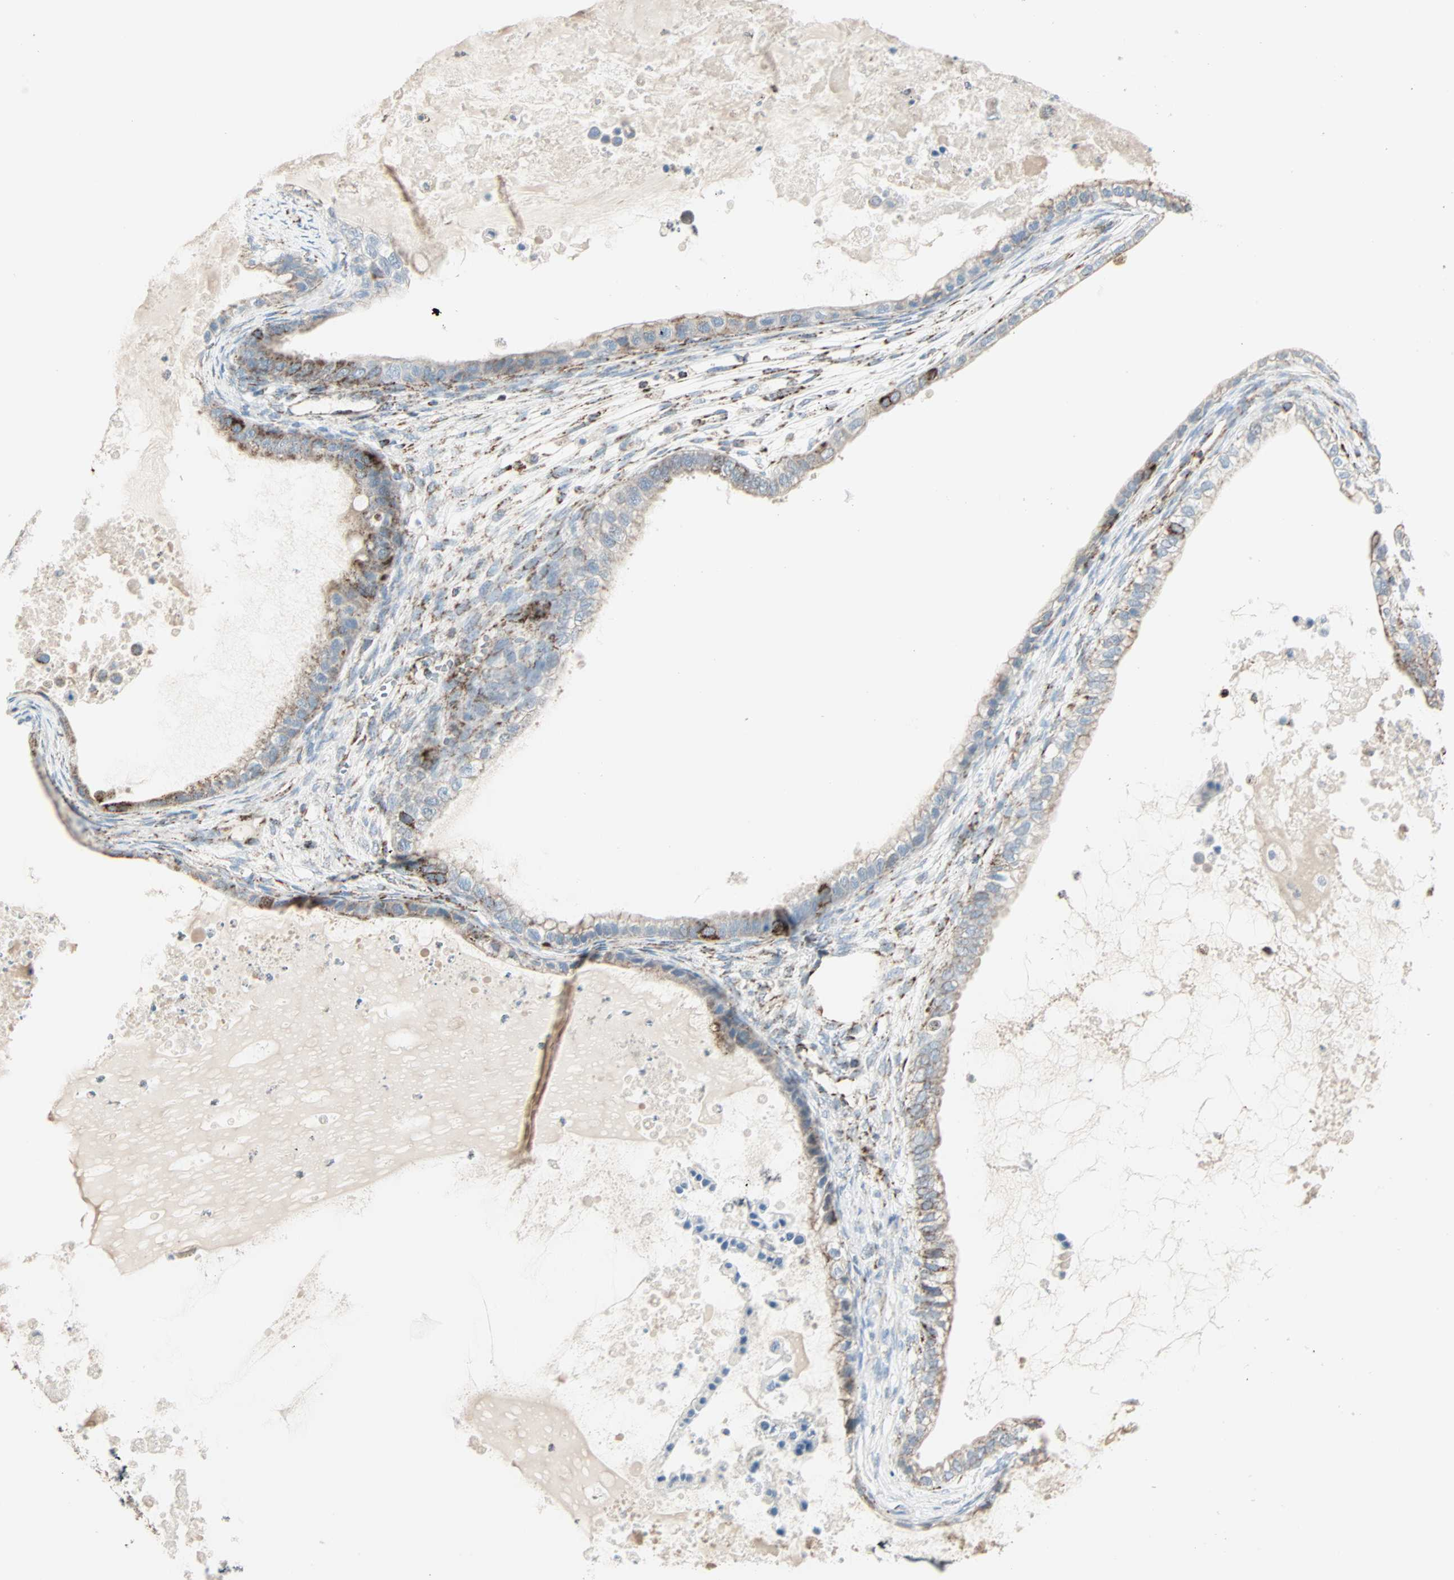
{"staining": {"intensity": "moderate", "quantity": "<25%", "location": "cytoplasmic/membranous"}, "tissue": "ovarian cancer", "cell_type": "Tumor cells", "image_type": "cancer", "snomed": [{"axis": "morphology", "description": "Cystadenocarcinoma, mucinous, NOS"}, {"axis": "topography", "description": "Ovary"}], "caption": "Tumor cells demonstrate moderate cytoplasmic/membranous positivity in about <25% of cells in ovarian cancer.", "gene": "IDH2", "patient": {"sex": "female", "age": 80}}